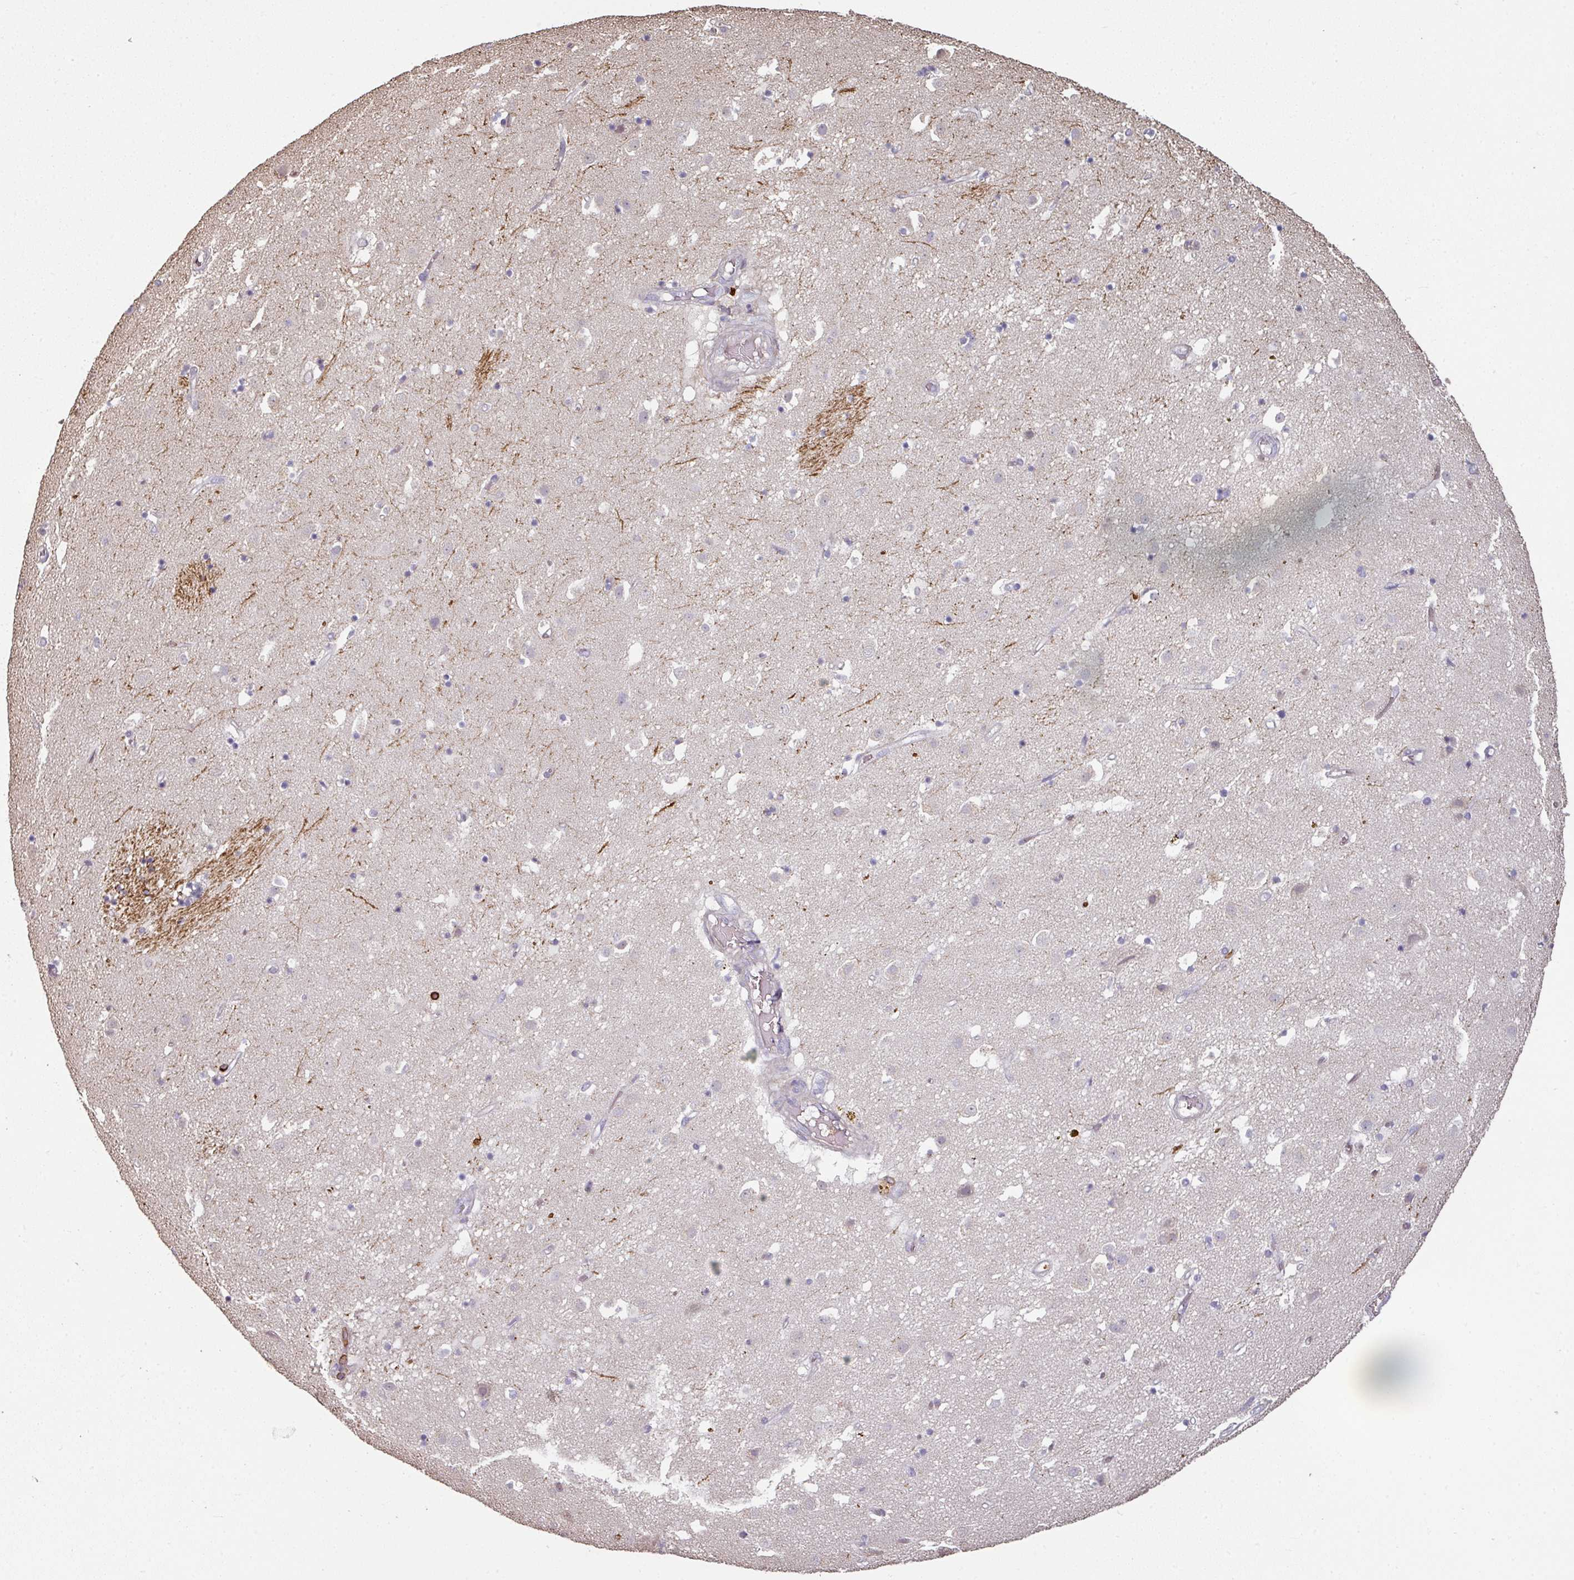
{"staining": {"intensity": "negative", "quantity": "none", "location": "none"}, "tissue": "caudate", "cell_type": "Glial cells", "image_type": "normal", "snomed": [{"axis": "morphology", "description": "Normal tissue, NOS"}, {"axis": "topography", "description": "Lateral ventricle wall"}], "caption": "Immunohistochemistry of unremarkable human caudate exhibits no staining in glial cells.", "gene": "OLFML2B", "patient": {"sex": "male", "age": 58}}